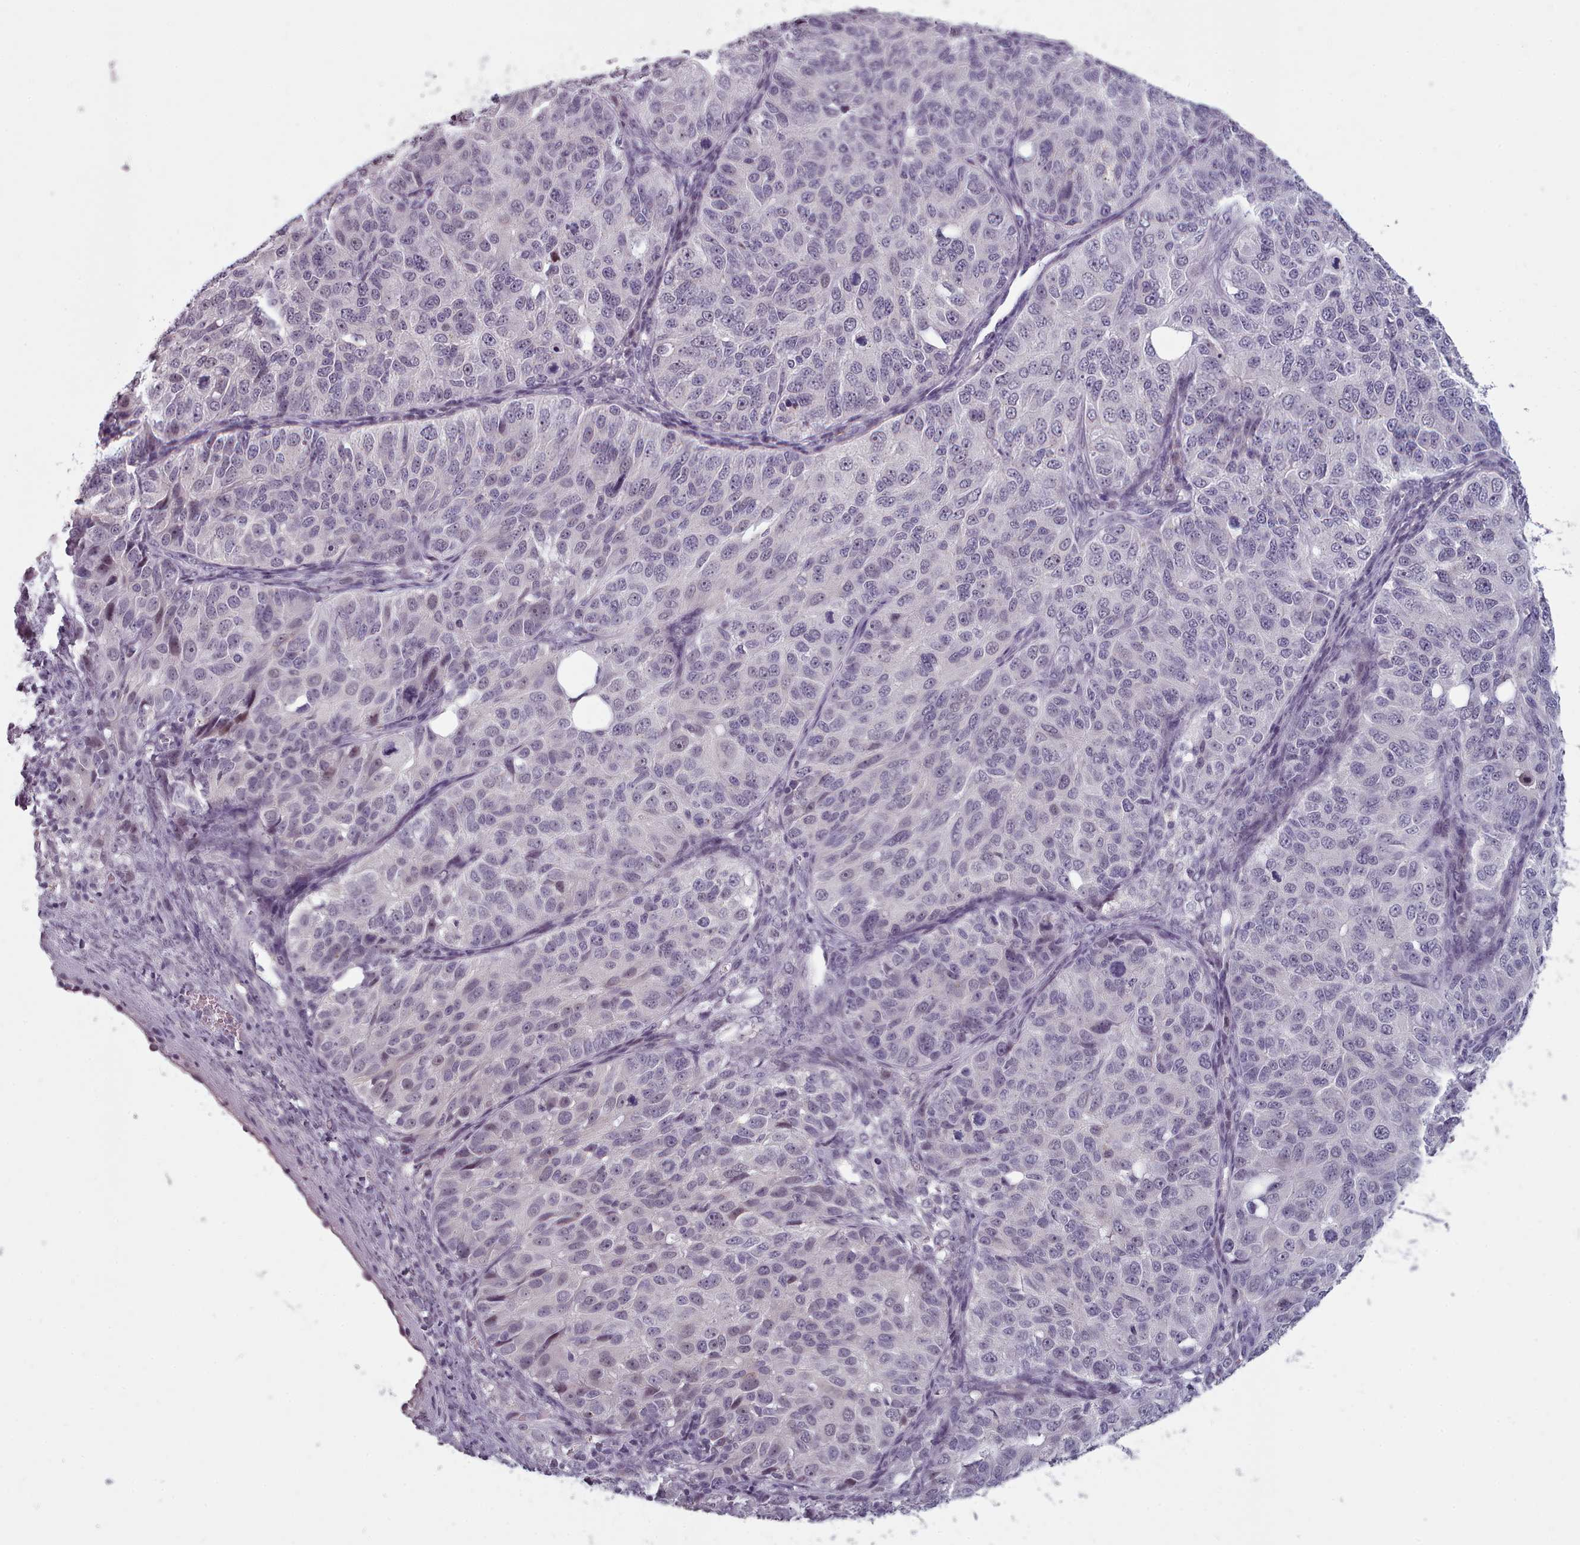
{"staining": {"intensity": "weak", "quantity": "<25%", "location": "nuclear"}, "tissue": "ovarian cancer", "cell_type": "Tumor cells", "image_type": "cancer", "snomed": [{"axis": "morphology", "description": "Carcinoma, endometroid"}, {"axis": "topography", "description": "Ovary"}], "caption": "Immunohistochemistry image of human ovarian cancer (endometroid carcinoma) stained for a protein (brown), which shows no expression in tumor cells.", "gene": "PBX4", "patient": {"sex": "female", "age": 51}}